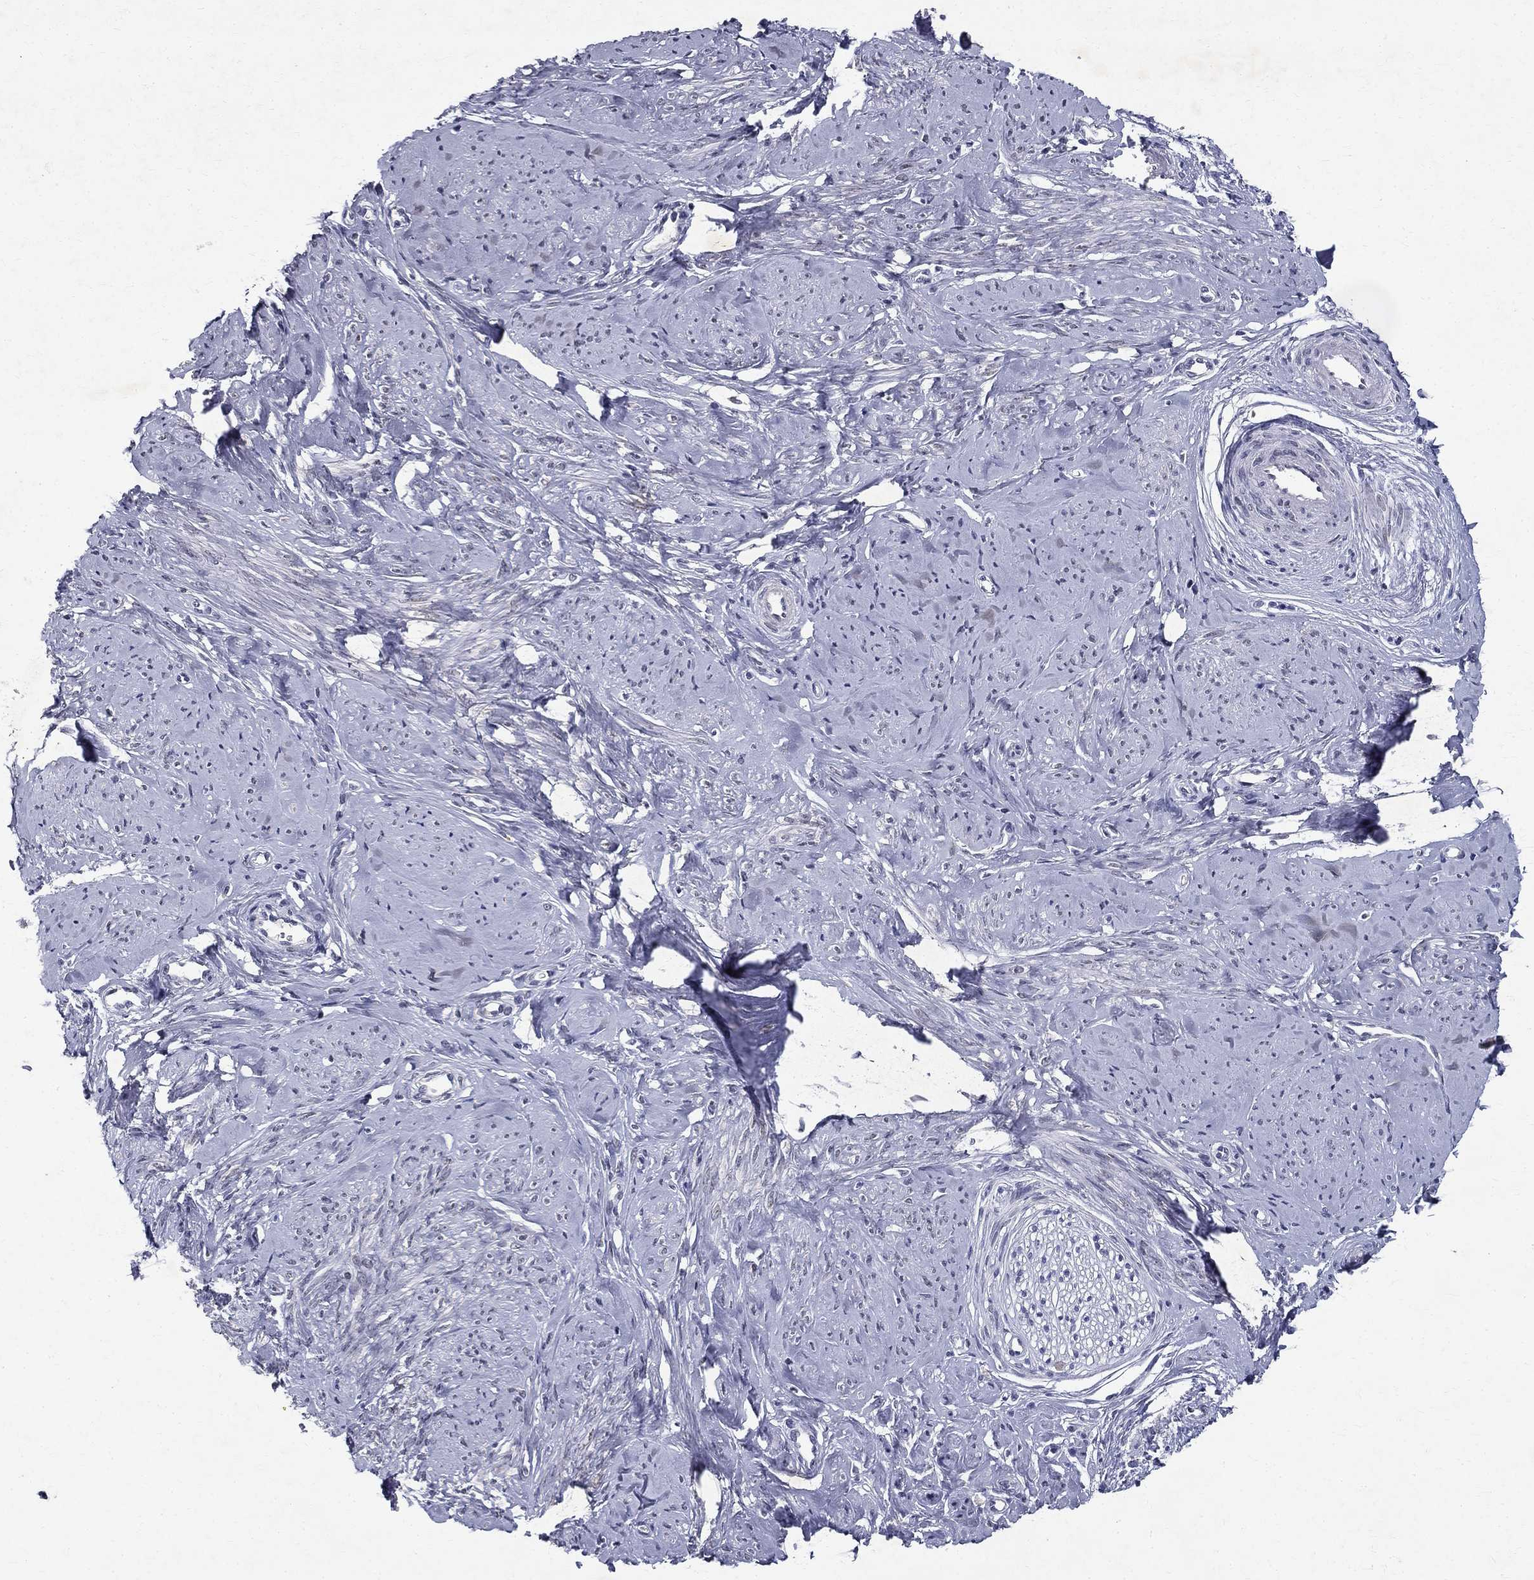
{"staining": {"intensity": "negative", "quantity": "none", "location": "none"}, "tissue": "smooth muscle", "cell_type": "Smooth muscle cells", "image_type": "normal", "snomed": [{"axis": "morphology", "description": "Normal tissue, NOS"}, {"axis": "topography", "description": "Smooth muscle"}], "caption": "Smooth muscle cells show no significant staining in normal smooth muscle. (Brightfield microscopy of DAB (3,3'-diaminobenzidine) immunohistochemistry (IHC) at high magnification).", "gene": "RBFOX1", "patient": {"sex": "female", "age": 48}}